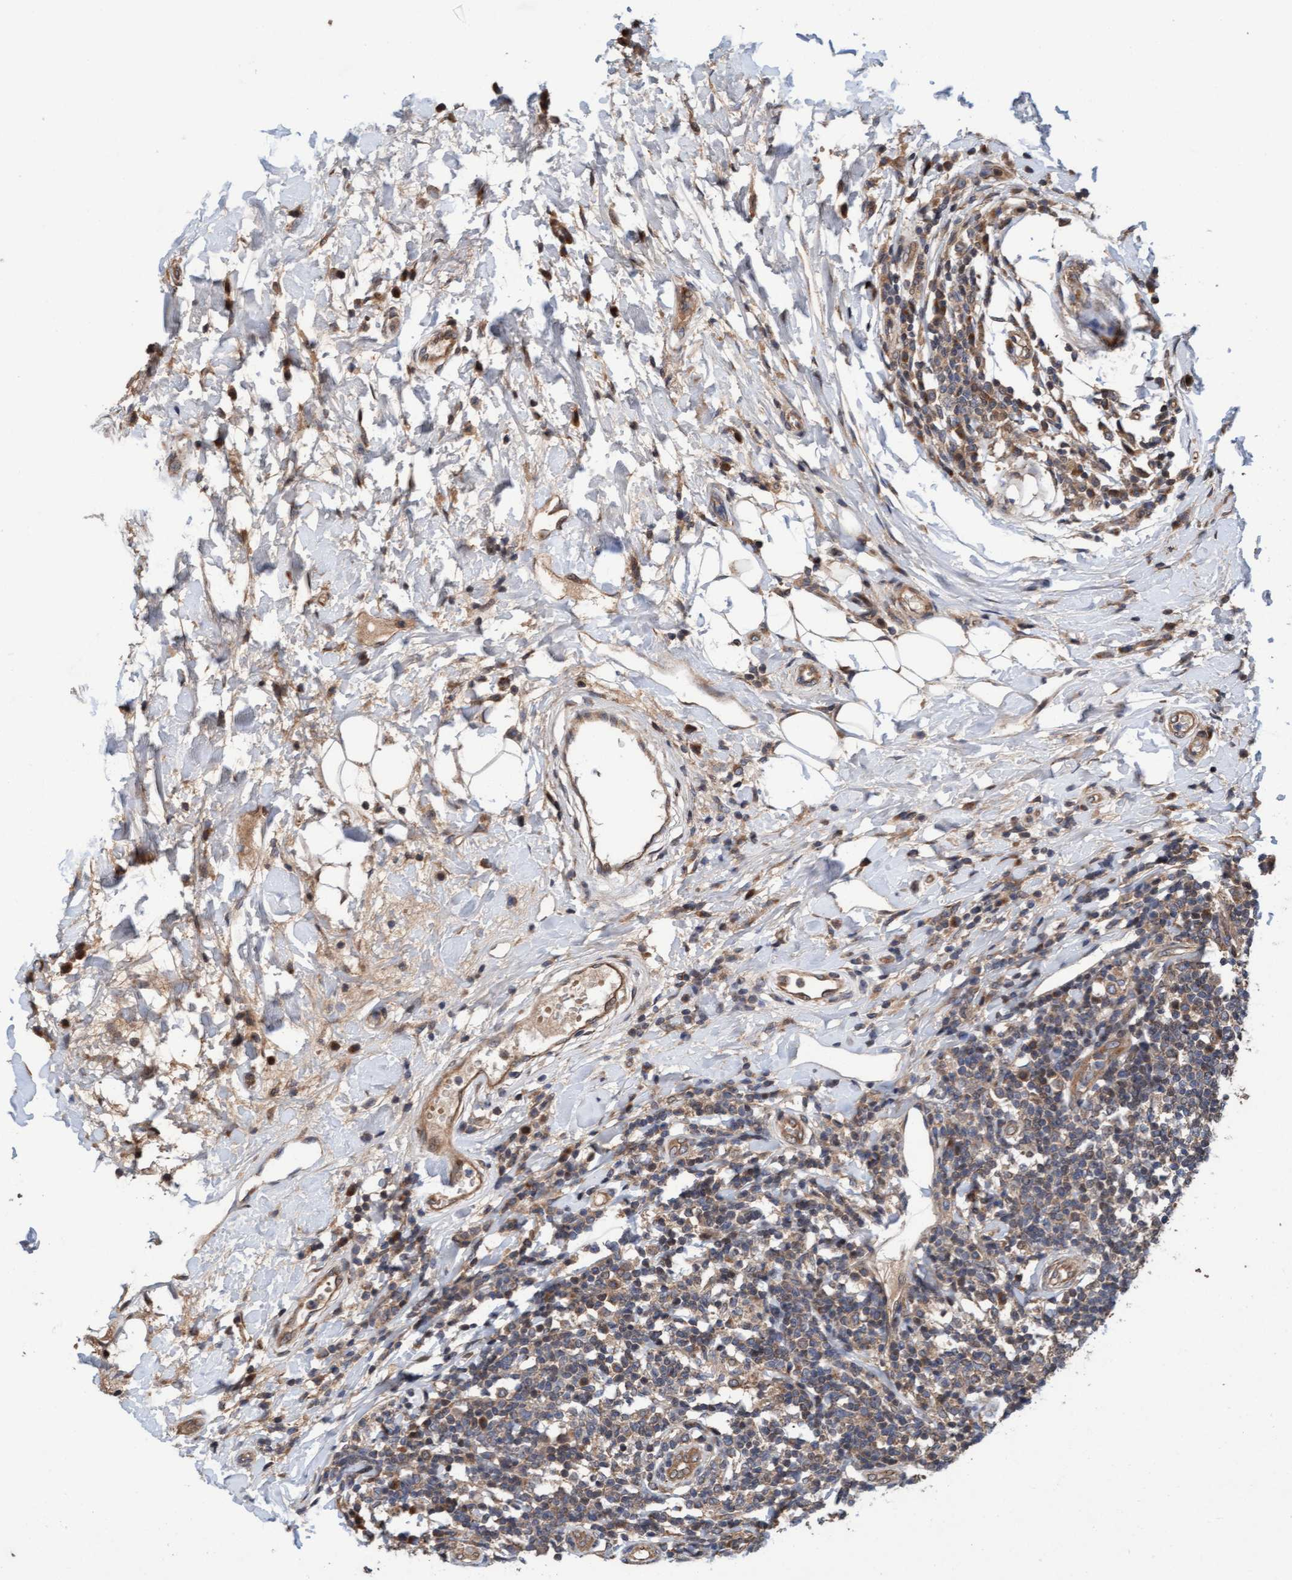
{"staining": {"intensity": "weak", "quantity": ">75%", "location": "cytoplasmic/membranous"}, "tissue": "breast cancer", "cell_type": "Tumor cells", "image_type": "cancer", "snomed": [{"axis": "morphology", "description": "Duct carcinoma"}, {"axis": "topography", "description": "Breast"}], "caption": "IHC staining of breast cancer (invasive ductal carcinoma), which demonstrates low levels of weak cytoplasmic/membranous staining in approximately >75% of tumor cells indicating weak cytoplasmic/membranous protein staining. The staining was performed using DAB (brown) for protein detection and nuclei were counterstained in hematoxylin (blue).", "gene": "MLXIP", "patient": {"sex": "female", "age": 27}}